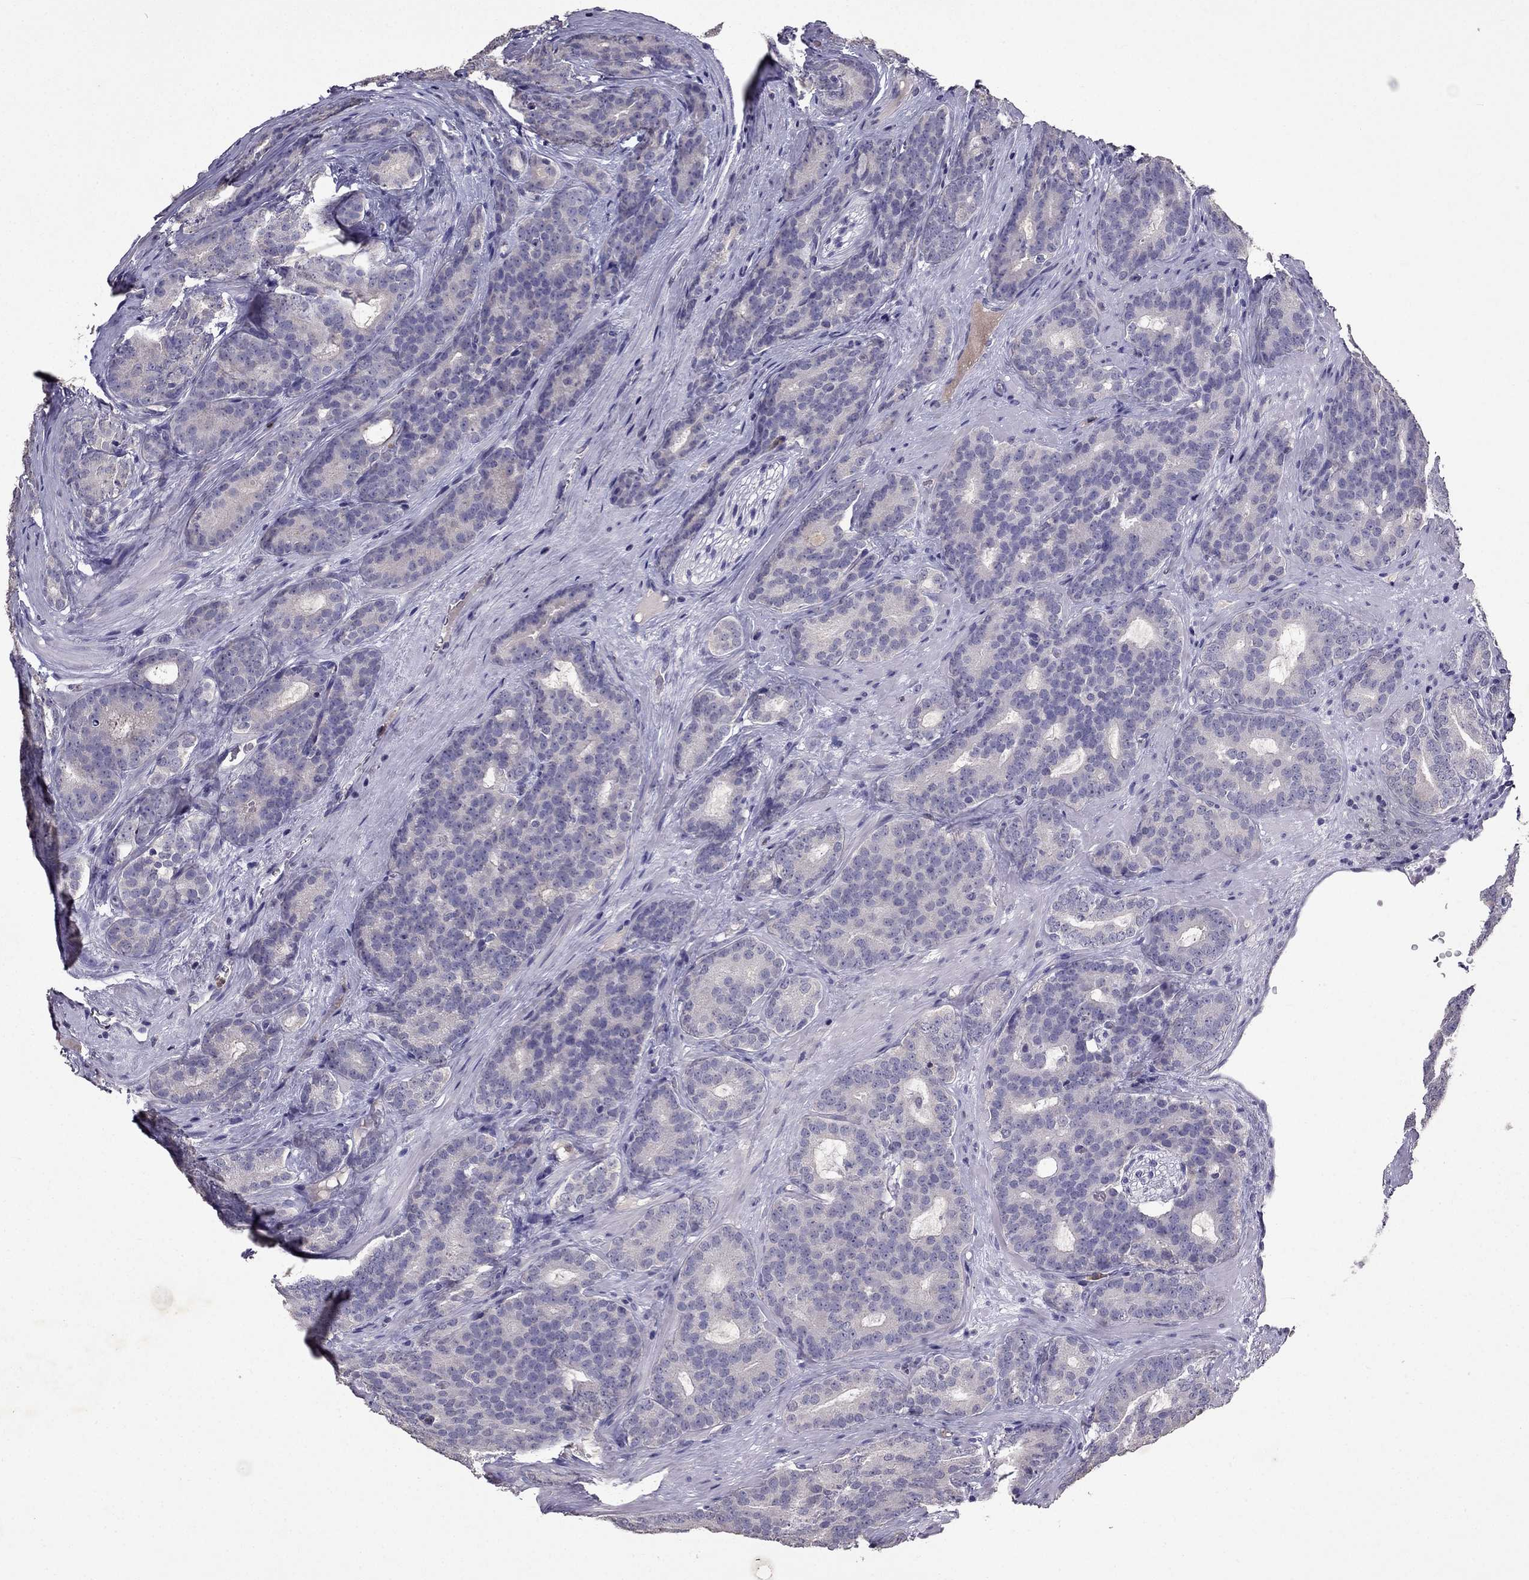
{"staining": {"intensity": "negative", "quantity": "none", "location": "none"}, "tissue": "prostate cancer", "cell_type": "Tumor cells", "image_type": "cancer", "snomed": [{"axis": "morphology", "description": "Adenocarcinoma, NOS"}, {"axis": "topography", "description": "Prostate"}], "caption": "Immunohistochemical staining of prostate adenocarcinoma demonstrates no significant positivity in tumor cells. (Stains: DAB IHC with hematoxylin counter stain, Microscopy: brightfield microscopy at high magnification).", "gene": "RFLNB", "patient": {"sex": "male", "age": 71}}